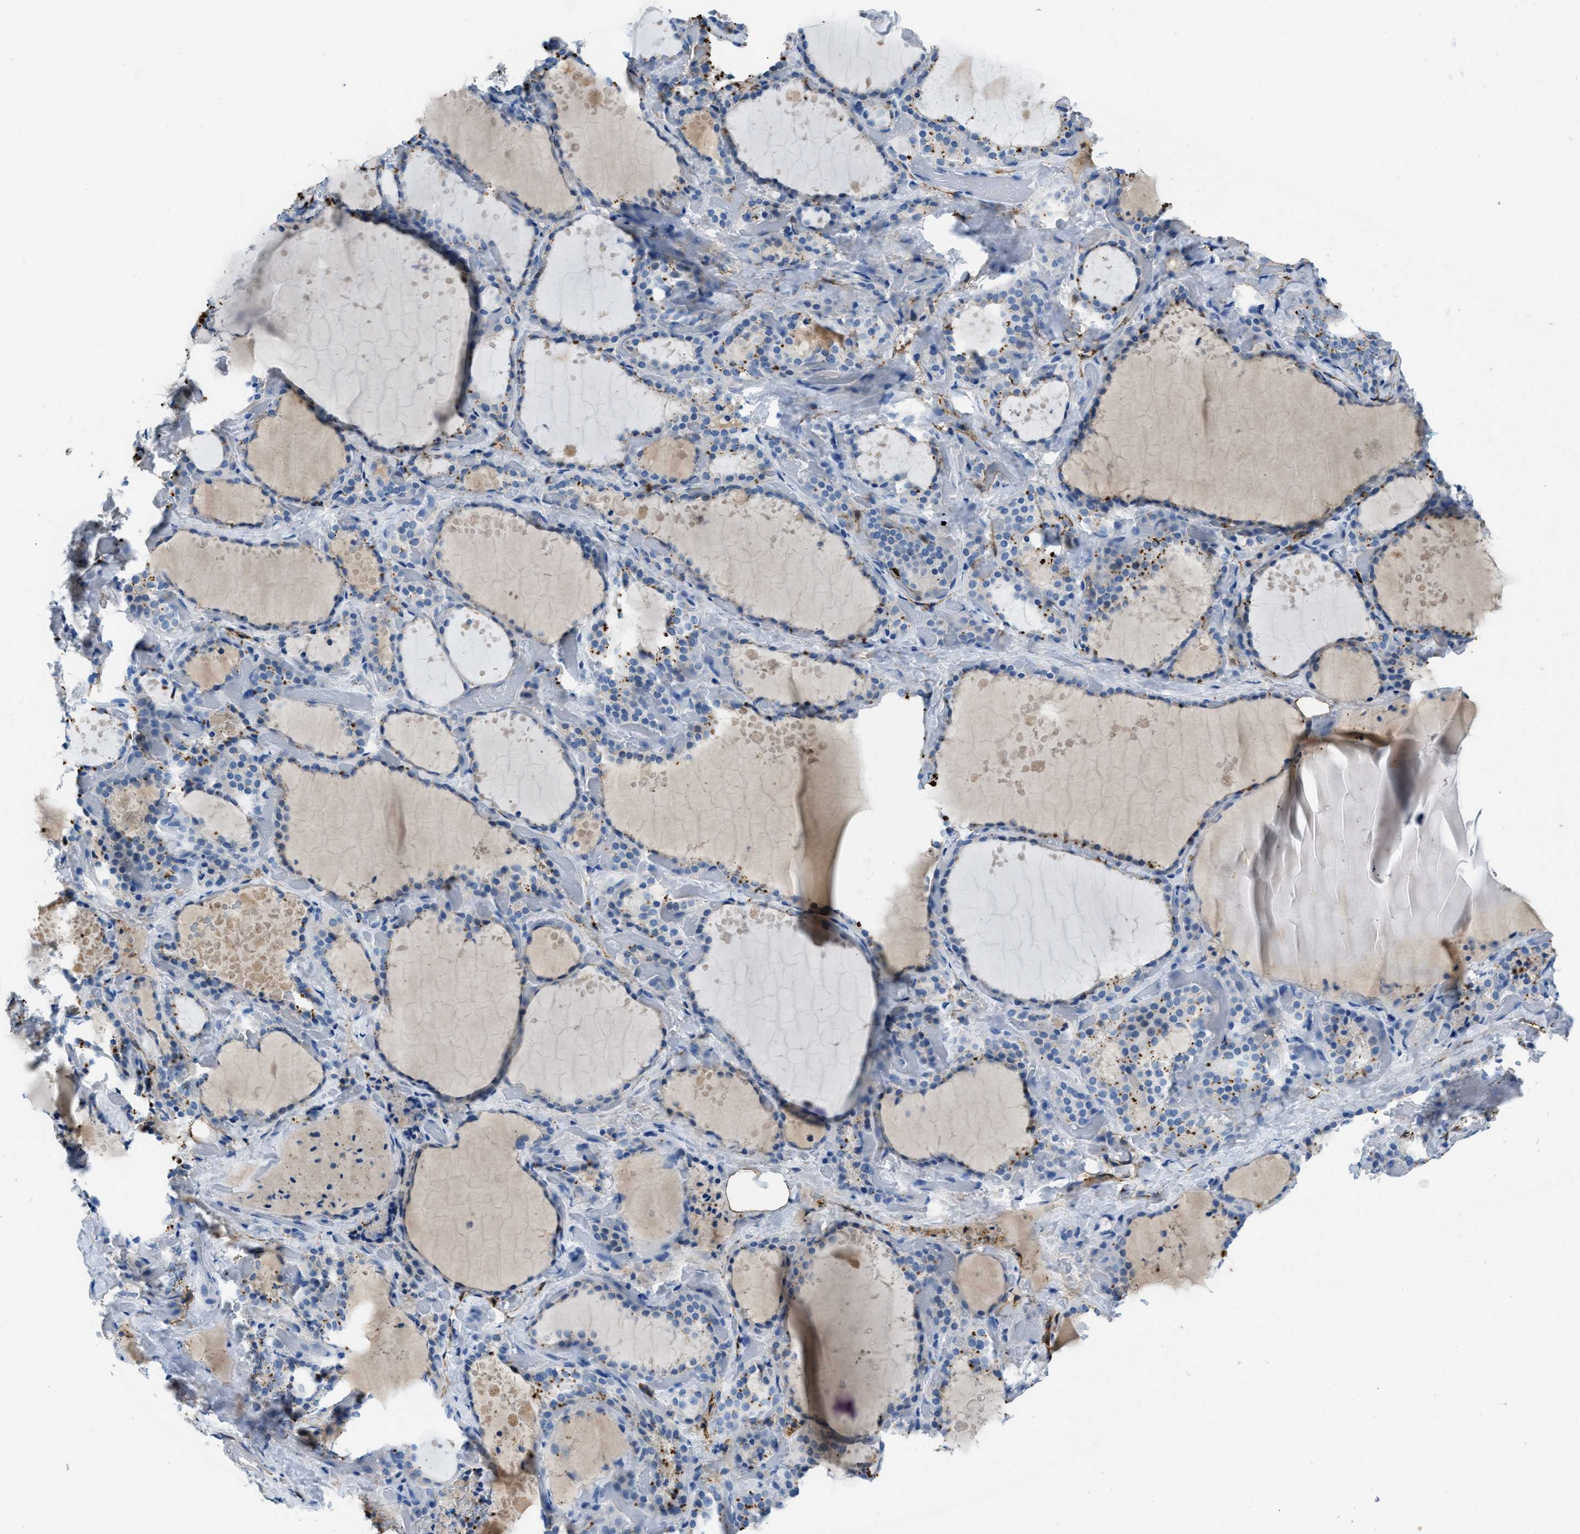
{"staining": {"intensity": "weak", "quantity": "<25%", "location": "cytoplasmic/membranous"}, "tissue": "thyroid gland", "cell_type": "Glandular cells", "image_type": "normal", "snomed": [{"axis": "morphology", "description": "Normal tissue, NOS"}, {"axis": "topography", "description": "Thyroid gland"}], "caption": "DAB immunohistochemical staining of benign thyroid gland demonstrates no significant staining in glandular cells.", "gene": "SPEG", "patient": {"sex": "female", "age": 44}}